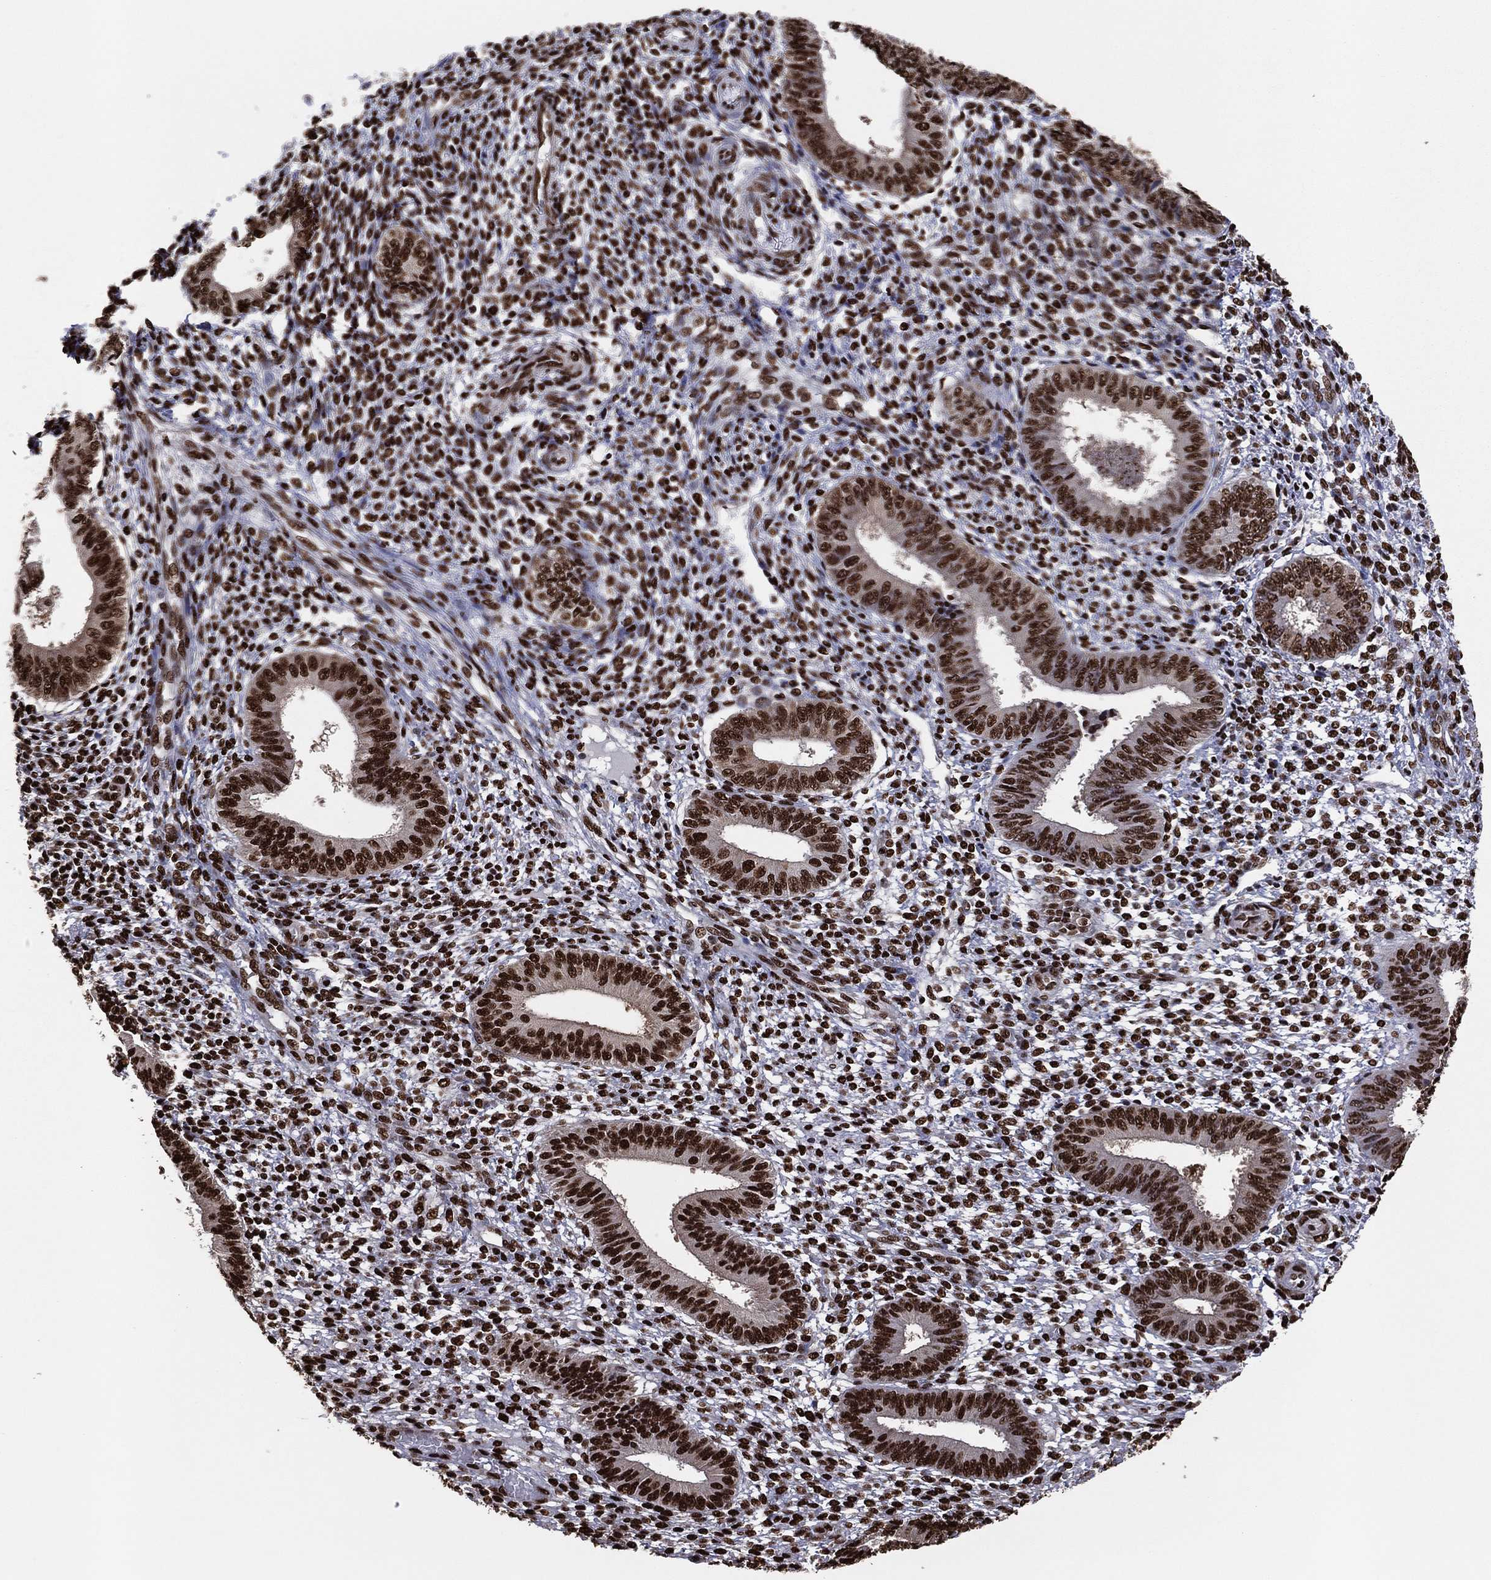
{"staining": {"intensity": "strong", "quantity": ">75%", "location": "nuclear"}, "tissue": "endometrium", "cell_type": "Cells in endometrial stroma", "image_type": "normal", "snomed": [{"axis": "morphology", "description": "Normal tissue, NOS"}, {"axis": "topography", "description": "Endometrium"}], "caption": "DAB (3,3'-diaminobenzidine) immunohistochemical staining of unremarkable endometrium shows strong nuclear protein positivity in approximately >75% of cells in endometrial stroma. The protein is stained brown, and the nuclei are stained in blue (DAB (3,3'-diaminobenzidine) IHC with brightfield microscopy, high magnification).", "gene": "TP53BP1", "patient": {"sex": "female", "age": 42}}